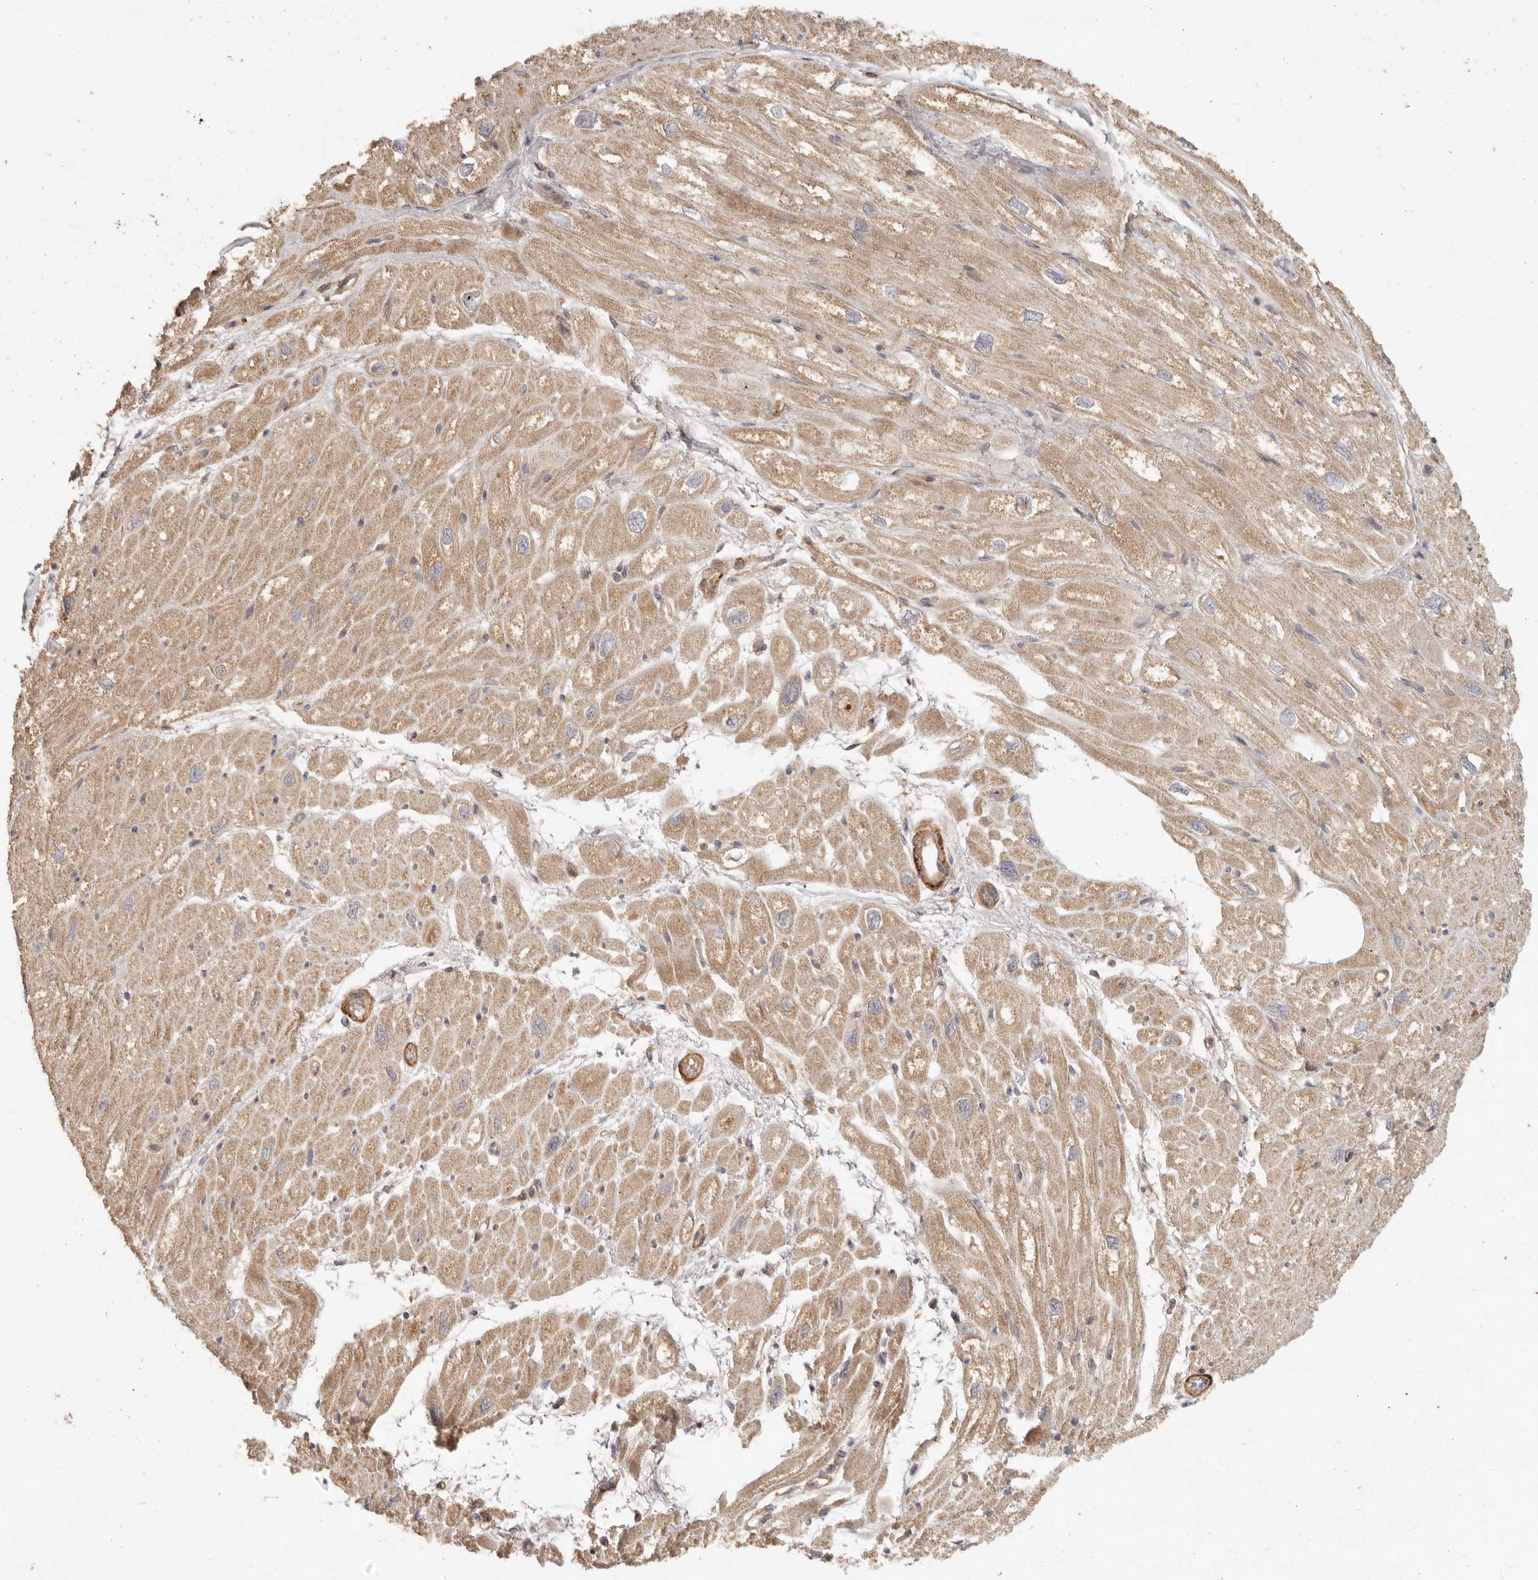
{"staining": {"intensity": "moderate", "quantity": ">75%", "location": "cytoplasmic/membranous"}, "tissue": "heart muscle", "cell_type": "Cardiomyocytes", "image_type": "normal", "snomed": [{"axis": "morphology", "description": "Normal tissue, NOS"}, {"axis": "topography", "description": "Heart"}], "caption": "Protein staining of unremarkable heart muscle displays moderate cytoplasmic/membranous positivity in about >75% of cardiomyocytes. (brown staining indicates protein expression, while blue staining denotes nuclei).", "gene": "VIPR1", "patient": {"sex": "male", "age": 50}}